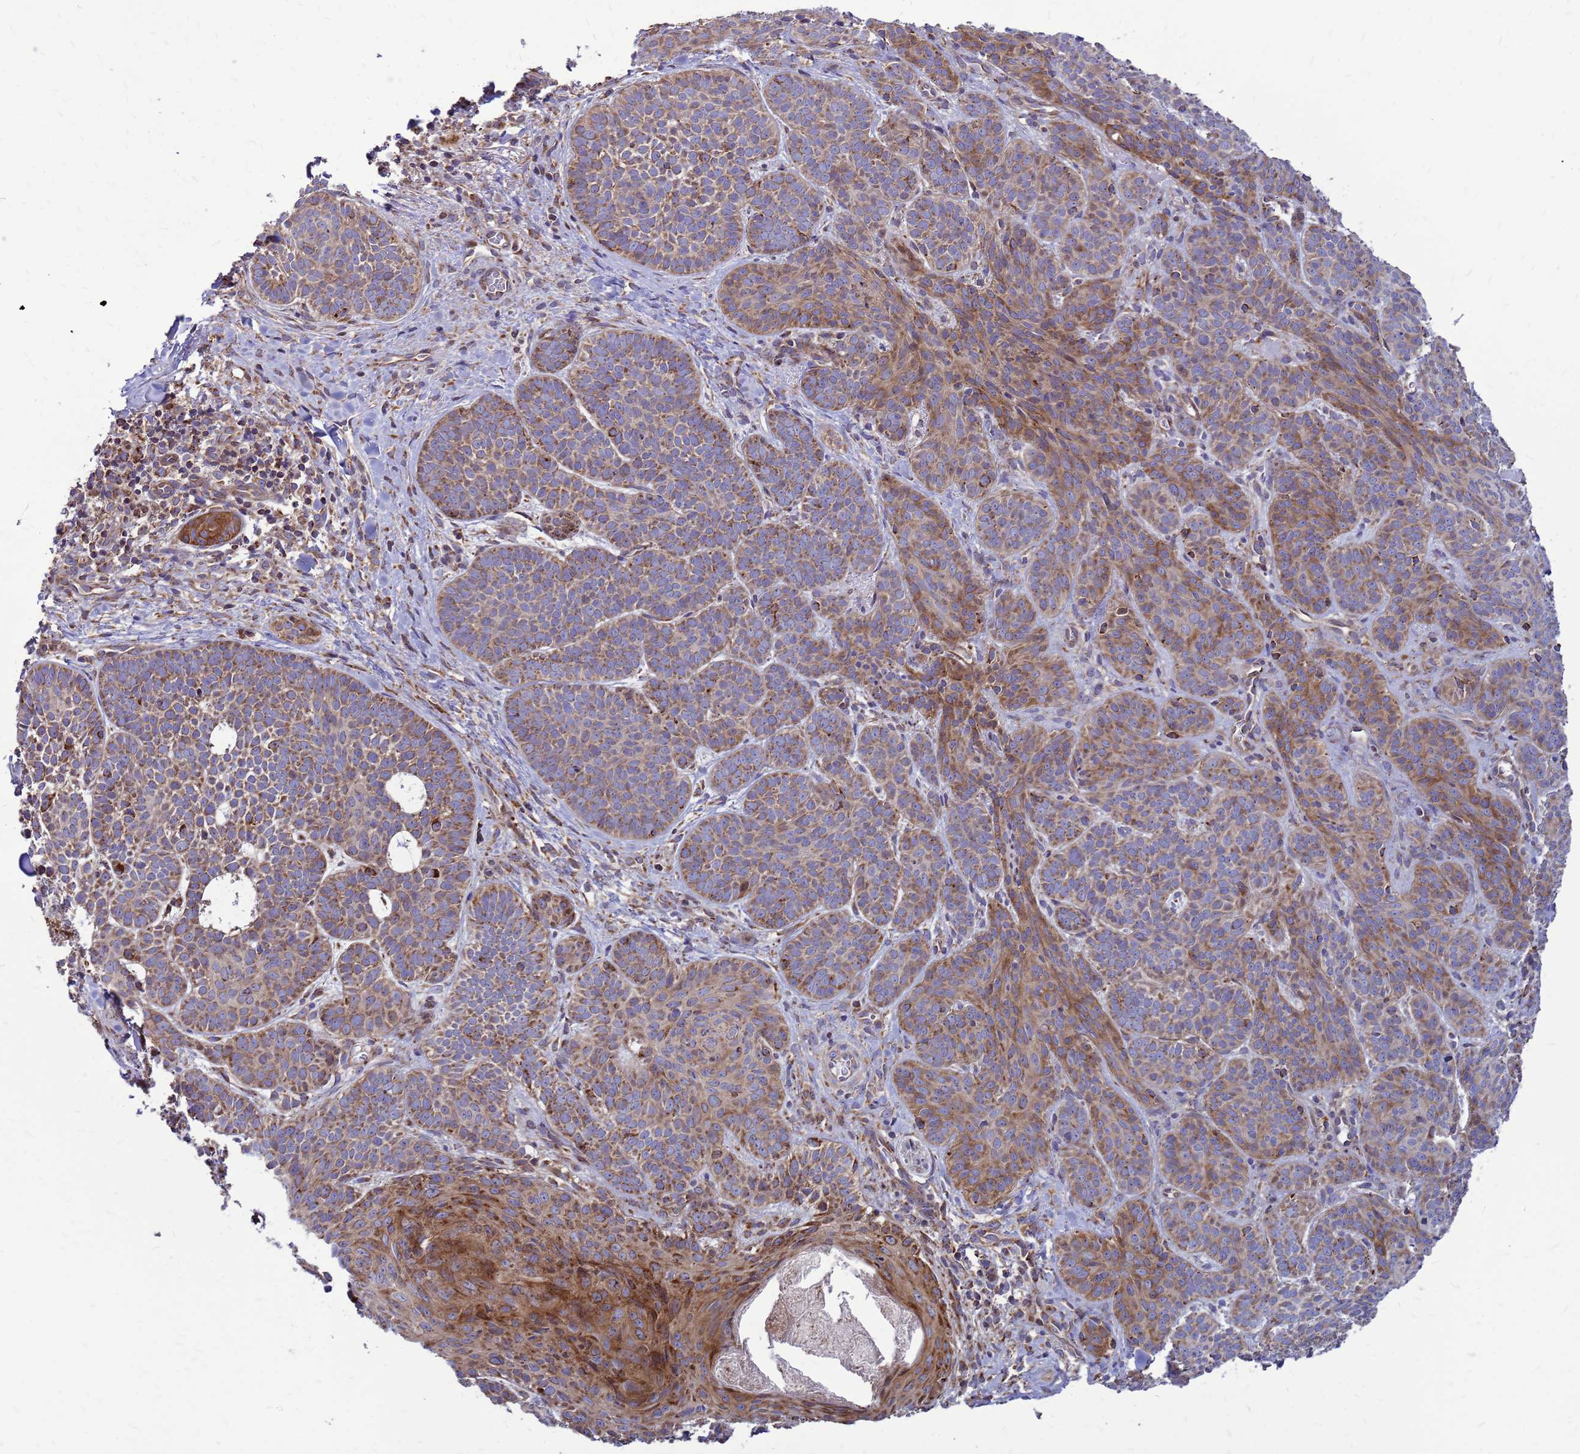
{"staining": {"intensity": "moderate", "quantity": ">75%", "location": "cytoplasmic/membranous"}, "tissue": "skin cancer", "cell_type": "Tumor cells", "image_type": "cancer", "snomed": [{"axis": "morphology", "description": "Basal cell carcinoma"}, {"axis": "topography", "description": "Skin"}], "caption": "Immunohistochemical staining of human skin cancer (basal cell carcinoma) reveals moderate cytoplasmic/membranous protein expression in about >75% of tumor cells.", "gene": "FSTL4", "patient": {"sex": "male", "age": 85}}